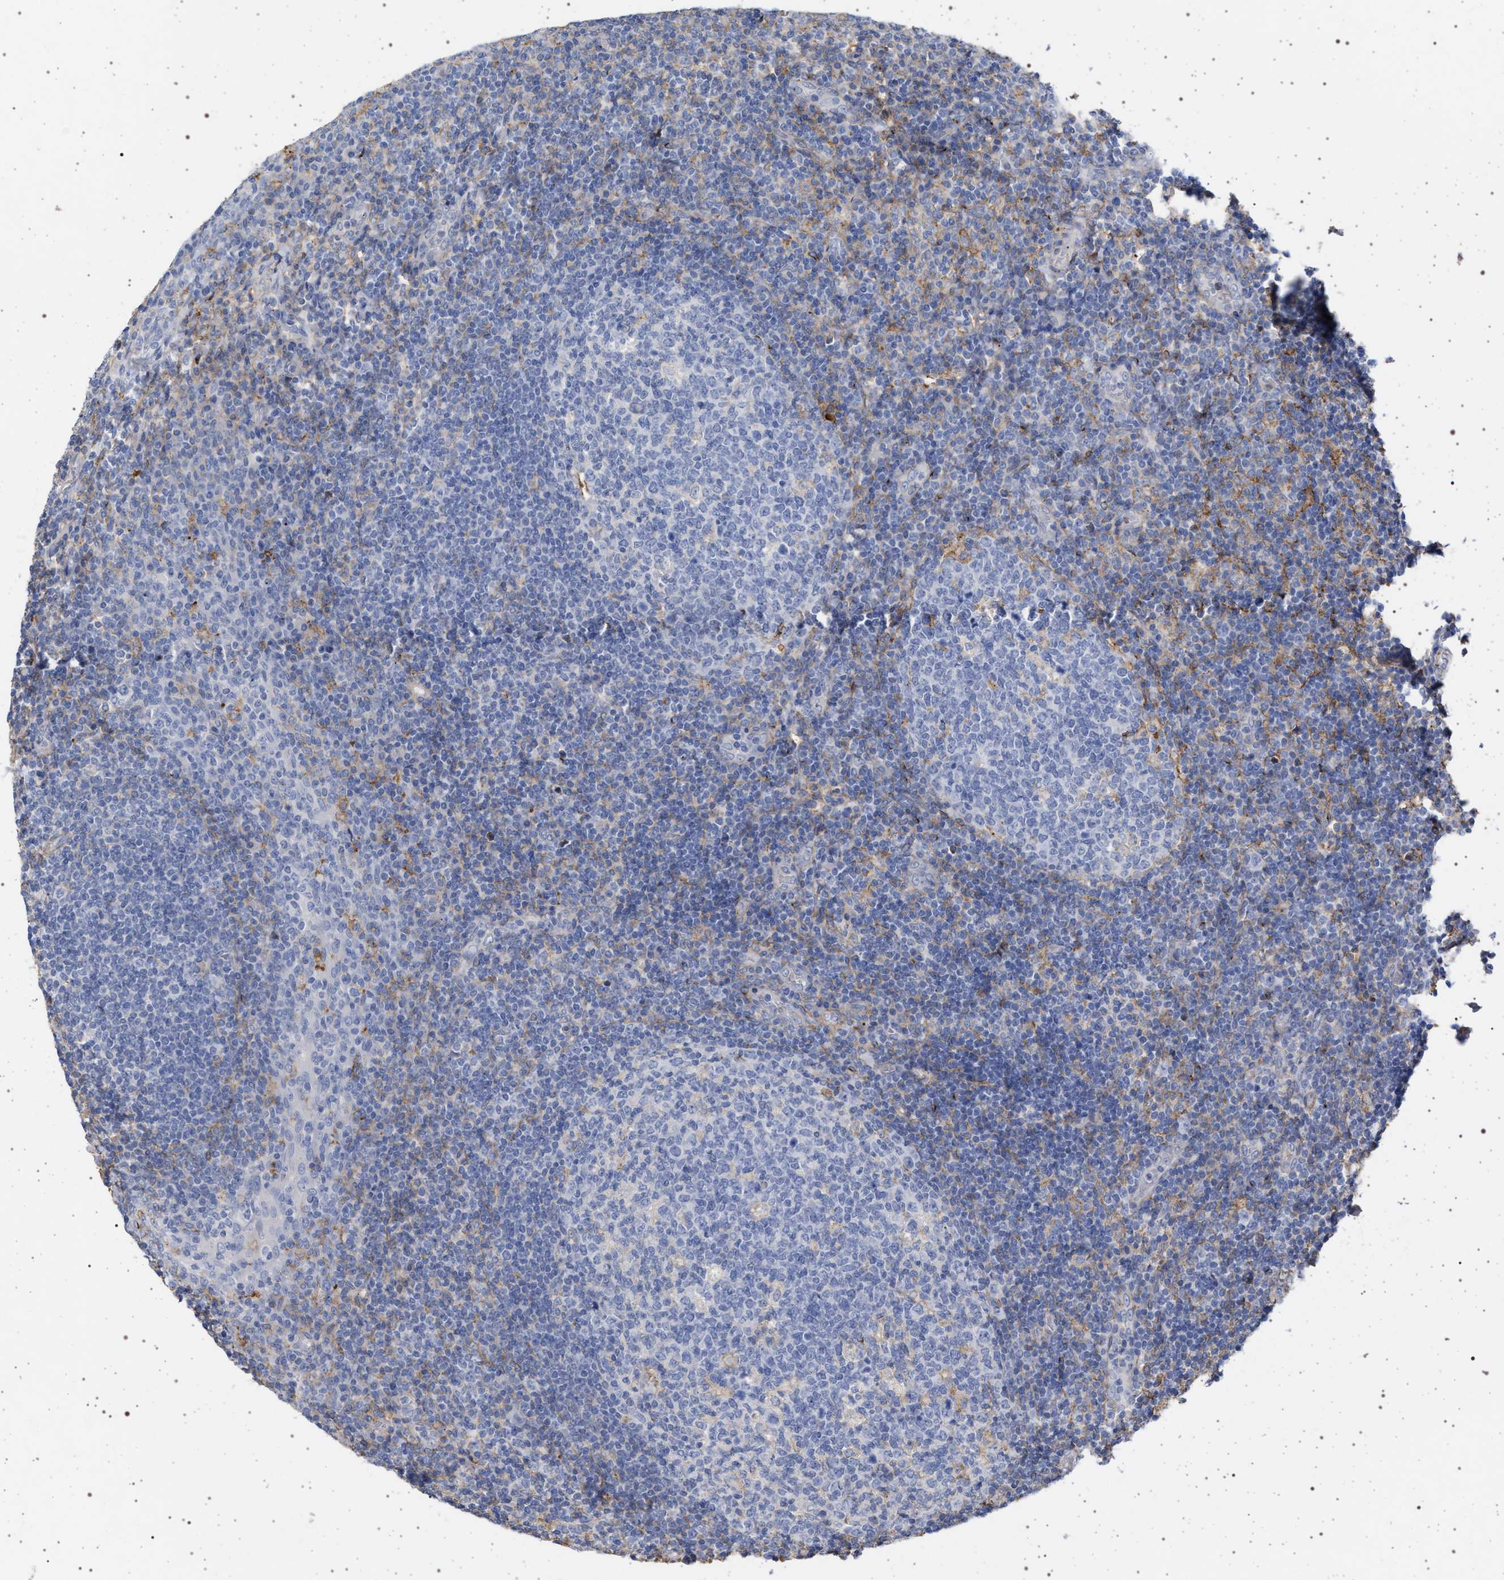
{"staining": {"intensity": "negative", "quantity": "none", "location": "none"}, "tissue": "tonsil", "cell_type": "Germinal center cells", "image_type": "normal", "snomed": [{"axis": "morphology", "description": "Normal tissue, NOS"}, {"axis": "topography", "description": "Tonsil"}], "caption": "A histopathology image of tonsil stained for a protein demonstrates no brown staining in germinal center cells. Brightfield microscopy of IHC stained with DAB (brown) and hematoxylin (blue), captured at high magnification.", "gene": "PLG", "patient": {"sex": "female", "age": 19}}